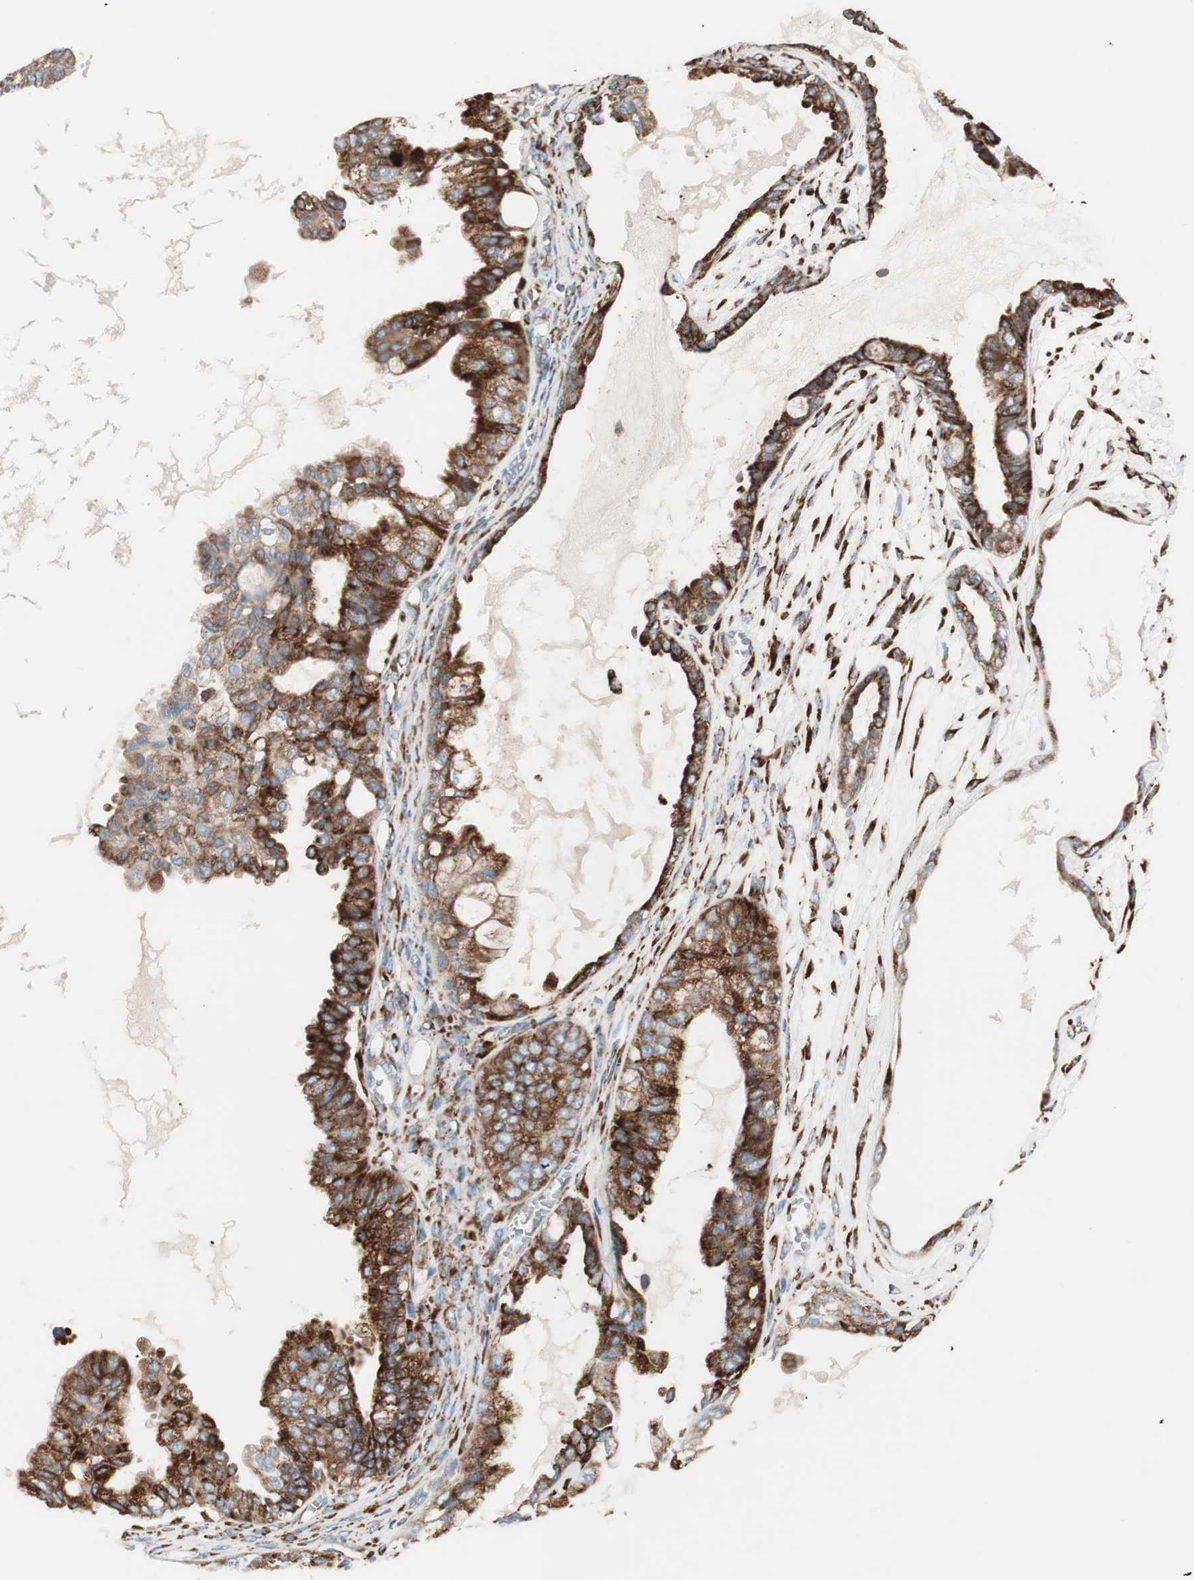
{"staining": {"intensity": "strong", "quantity": ">75%", "location": "cytoplasmic/membranous"}, "tissue": "ovarian cancer", "cell_type": "Tumor cells", "image_type": "cancer", "snomed": [{"axis": "morphology", "description": "Carcinoma, NOS"}, {"axis": "morphology", "description": "Carcinoma, endometroid"}, {"axis": "topography", "description": "Ovary"}], "caption": "Brown immunohistochemical staining in human ovarian endometroid carcinoma displays strong cytoplasmic/membranous positivity in approximately >75% of tumor cells.", "gene": "P4HTM", "patient": {"sex": "female", "age": 50}}